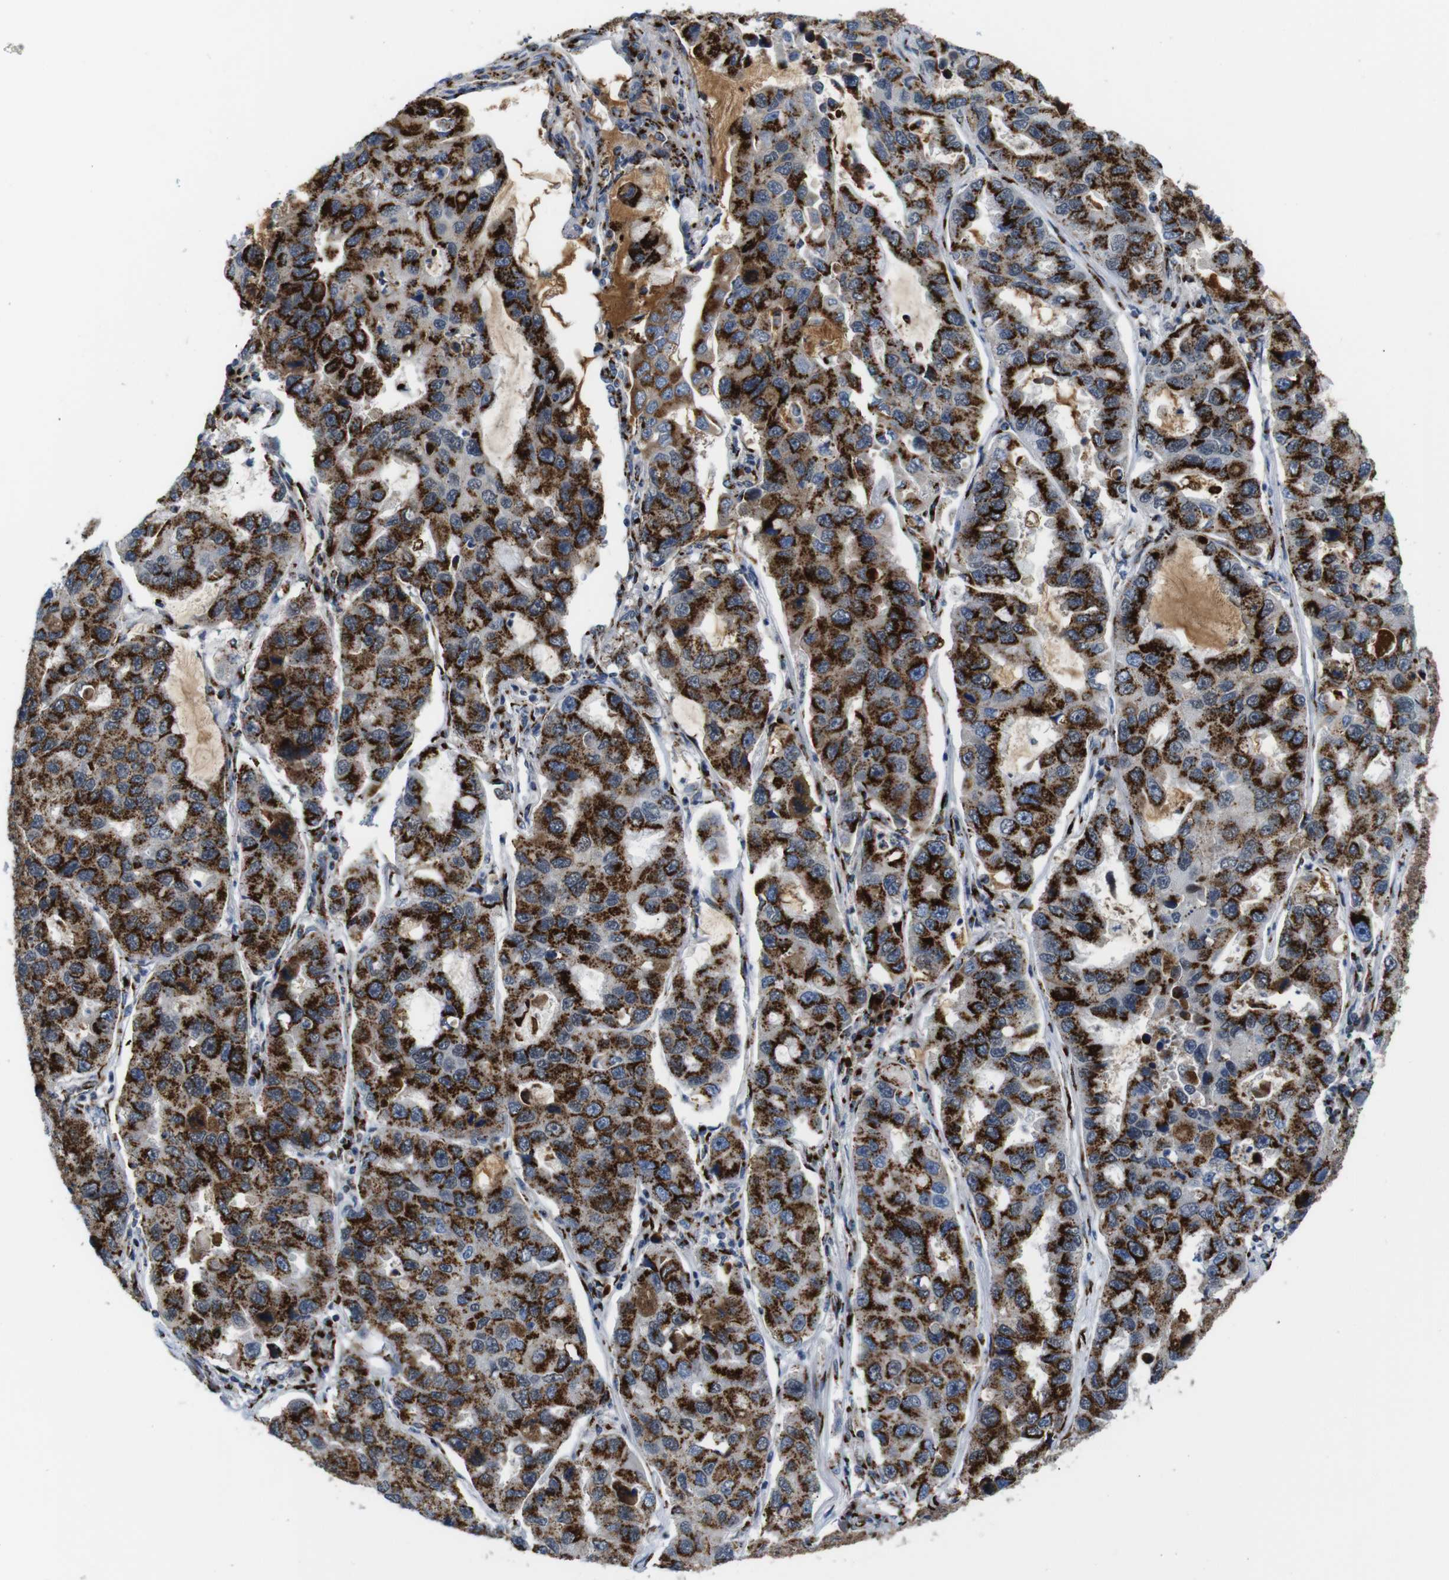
{"staining": {"intensity": "moderate", "quantity": ">75%", "location": "cytoplasmic/membranous"}, "tissue": "lung cancer", "cell_type": "Tumor cells", "image_type": "cancer", "snomed": [{"axis": "morphology", "description": "Adenocarcinoma, NOS"}, {"axis": "topography", "description": "Lung"}], "caption": "This is an image of immunohistochemistry staining of adenocarcinoma (lung), which shows moderate staining in the cytoplasmic/membranous of tumor cells.", "gene": "TGOLN2", "patient": {"sex": "male", "age": 64}}